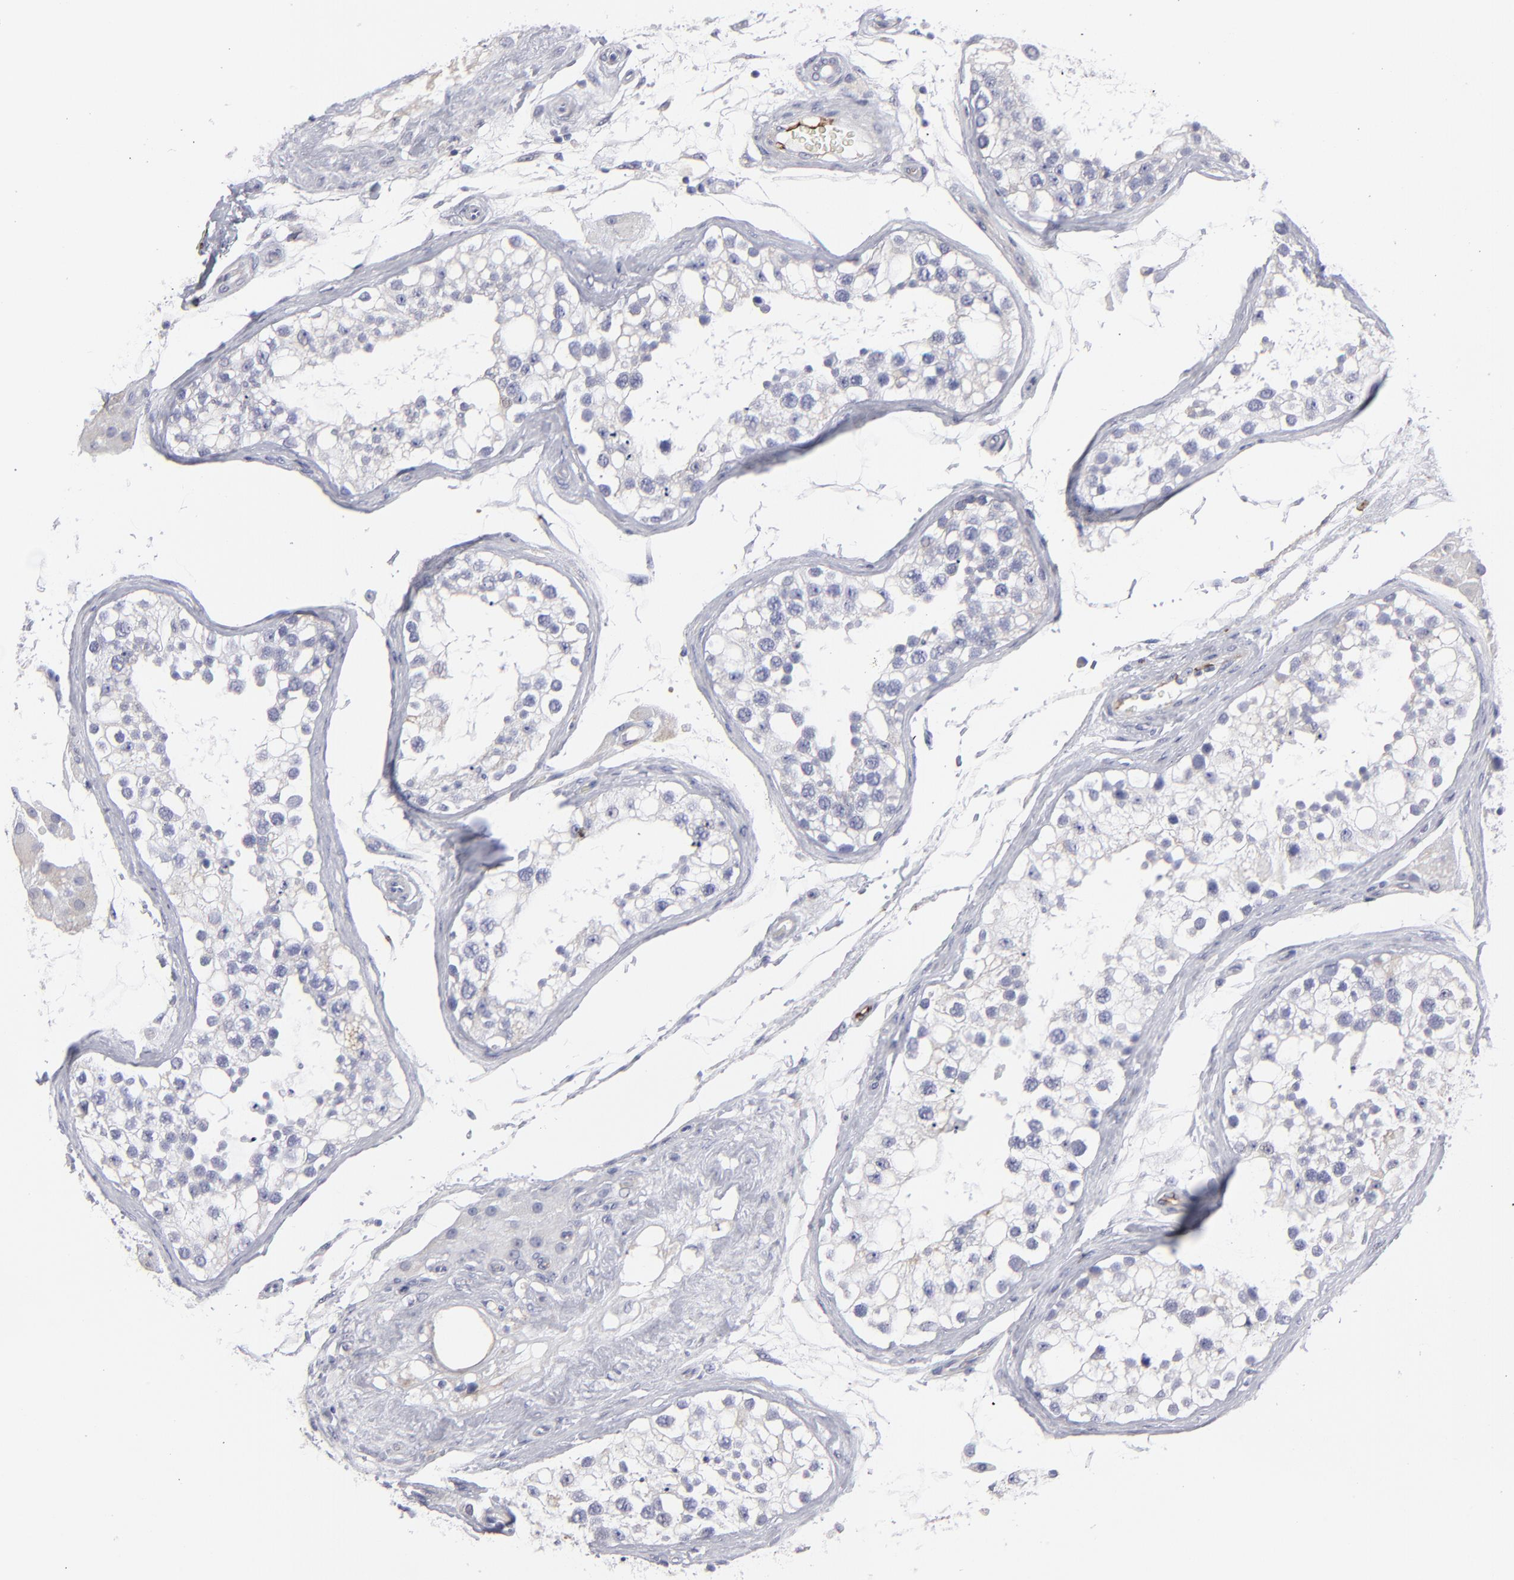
{"staining": {"intensity": "negative", "quantity": "none", "location": "none"}, "tissue": "testis", "cell_type": "Cells in seminiferous ducts", "image_type": "normal", "snomed": [{"axis": "morphology", "description": "Normal tissue, NOS"}, {"axis": "topography", "description": "Testis"}], "caption": "An immunohistochemistry image of benign testis is shown. There is no staining in cells in seminiferous ducts of testis.", "gene": "CADM3", "patient": {"sex": "male", "age": 68}}